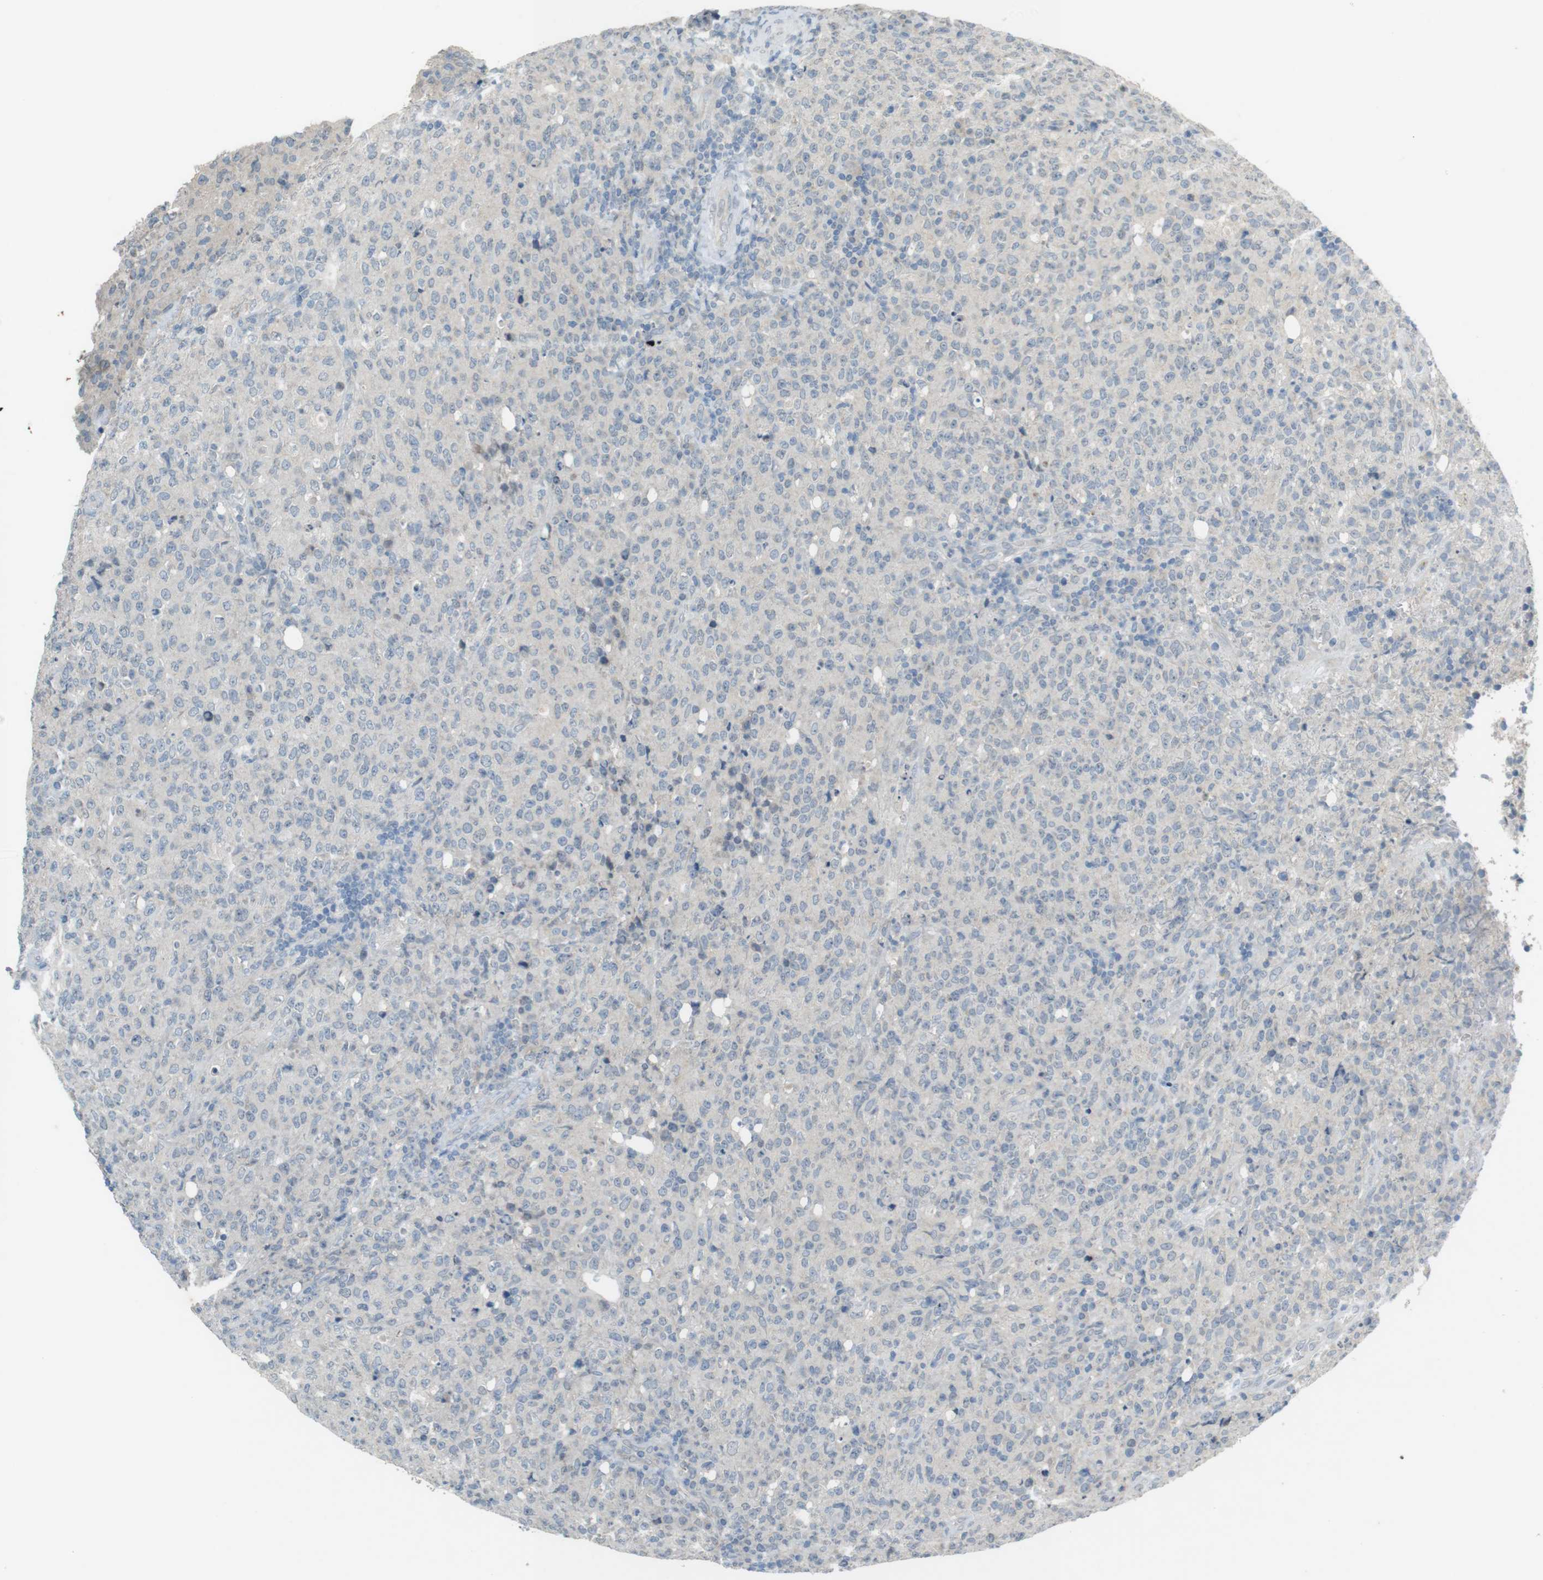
{"staining": {"intensity": "negative", "quantity": "none", "location": "none"}, "tissue": "lymphoma", "cell_type": "Tumor cells", "image_type": "cancer", "snomed": [{"axis": "morphology", "description": "Malignant lymphoma, non-Hodgkin's type, High grade"}, {"axis": "topography", "description": "Tonsil"}], "caption": "Immunohistochemistry (IHC) histopathology image of human lymphoma stained for a protein (brown), which shows no expression in tumor cells. (Stains: DAB immunohistochemistry (IHC) with hematoxylin counter stain, Microscopy: brightfield microscopy at high magnification).", "gene": "MUC5B", "patient": {"sex": "female", "age": 36}}